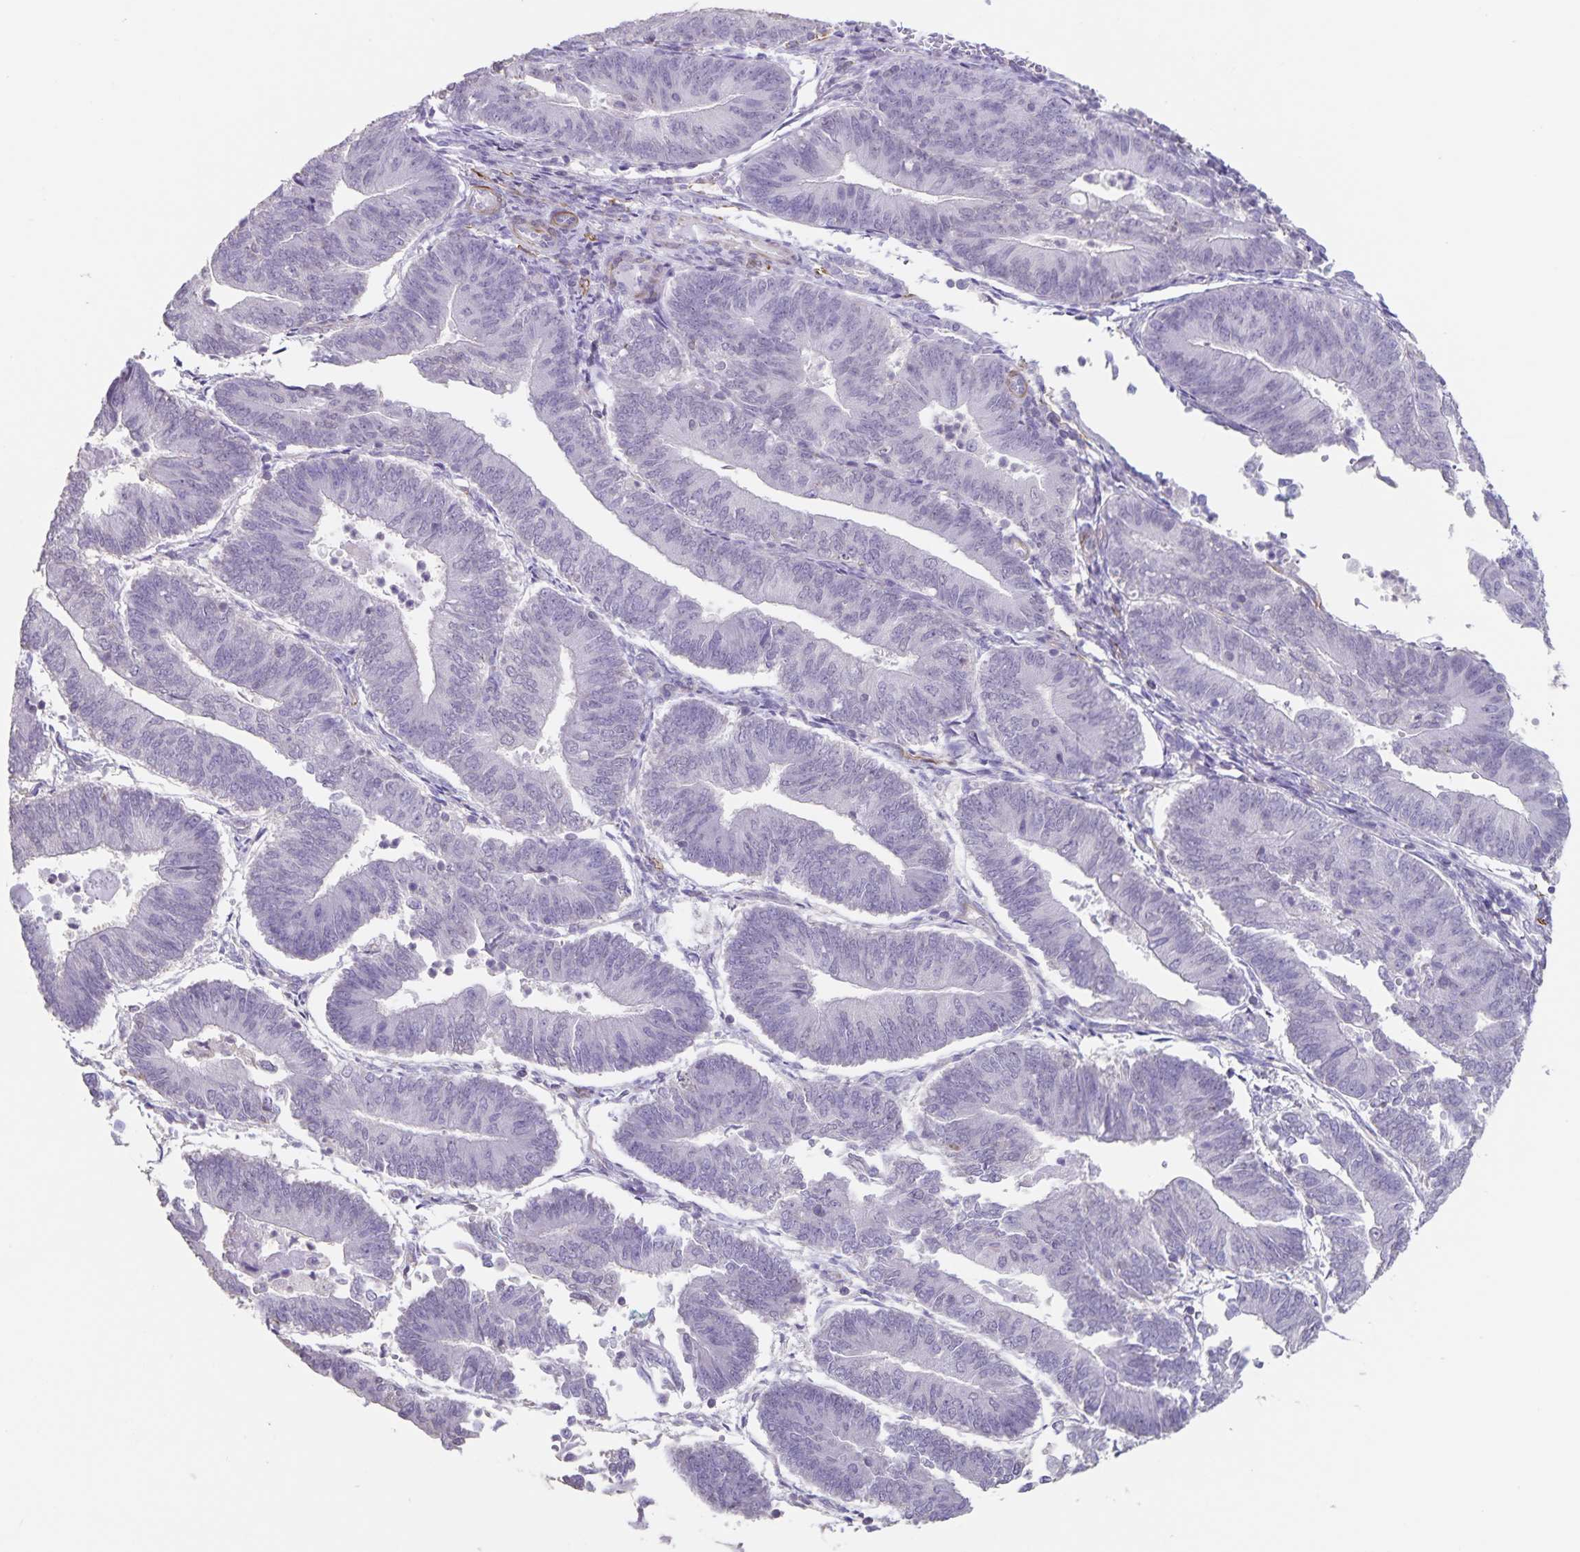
{"staining": {"intensity": "negative", "quantity": "none", "location": "none"}, "tissue": "endometrial cancer", "cell_type": "Tumor cells", "image_type": "cancer", "snomed": [{"axis": "morphology", "description": "Adenocarcinoma, NOS"}, {"axis": "topography", "description": "Endometrium"}], "caption": "Adenocarcinoma (endometrial) was stained to show a protein in brown. There is no significant positivity in tumor cells.", "gene": "SYNM", "patient": {"sex": "female", "age": 65}}